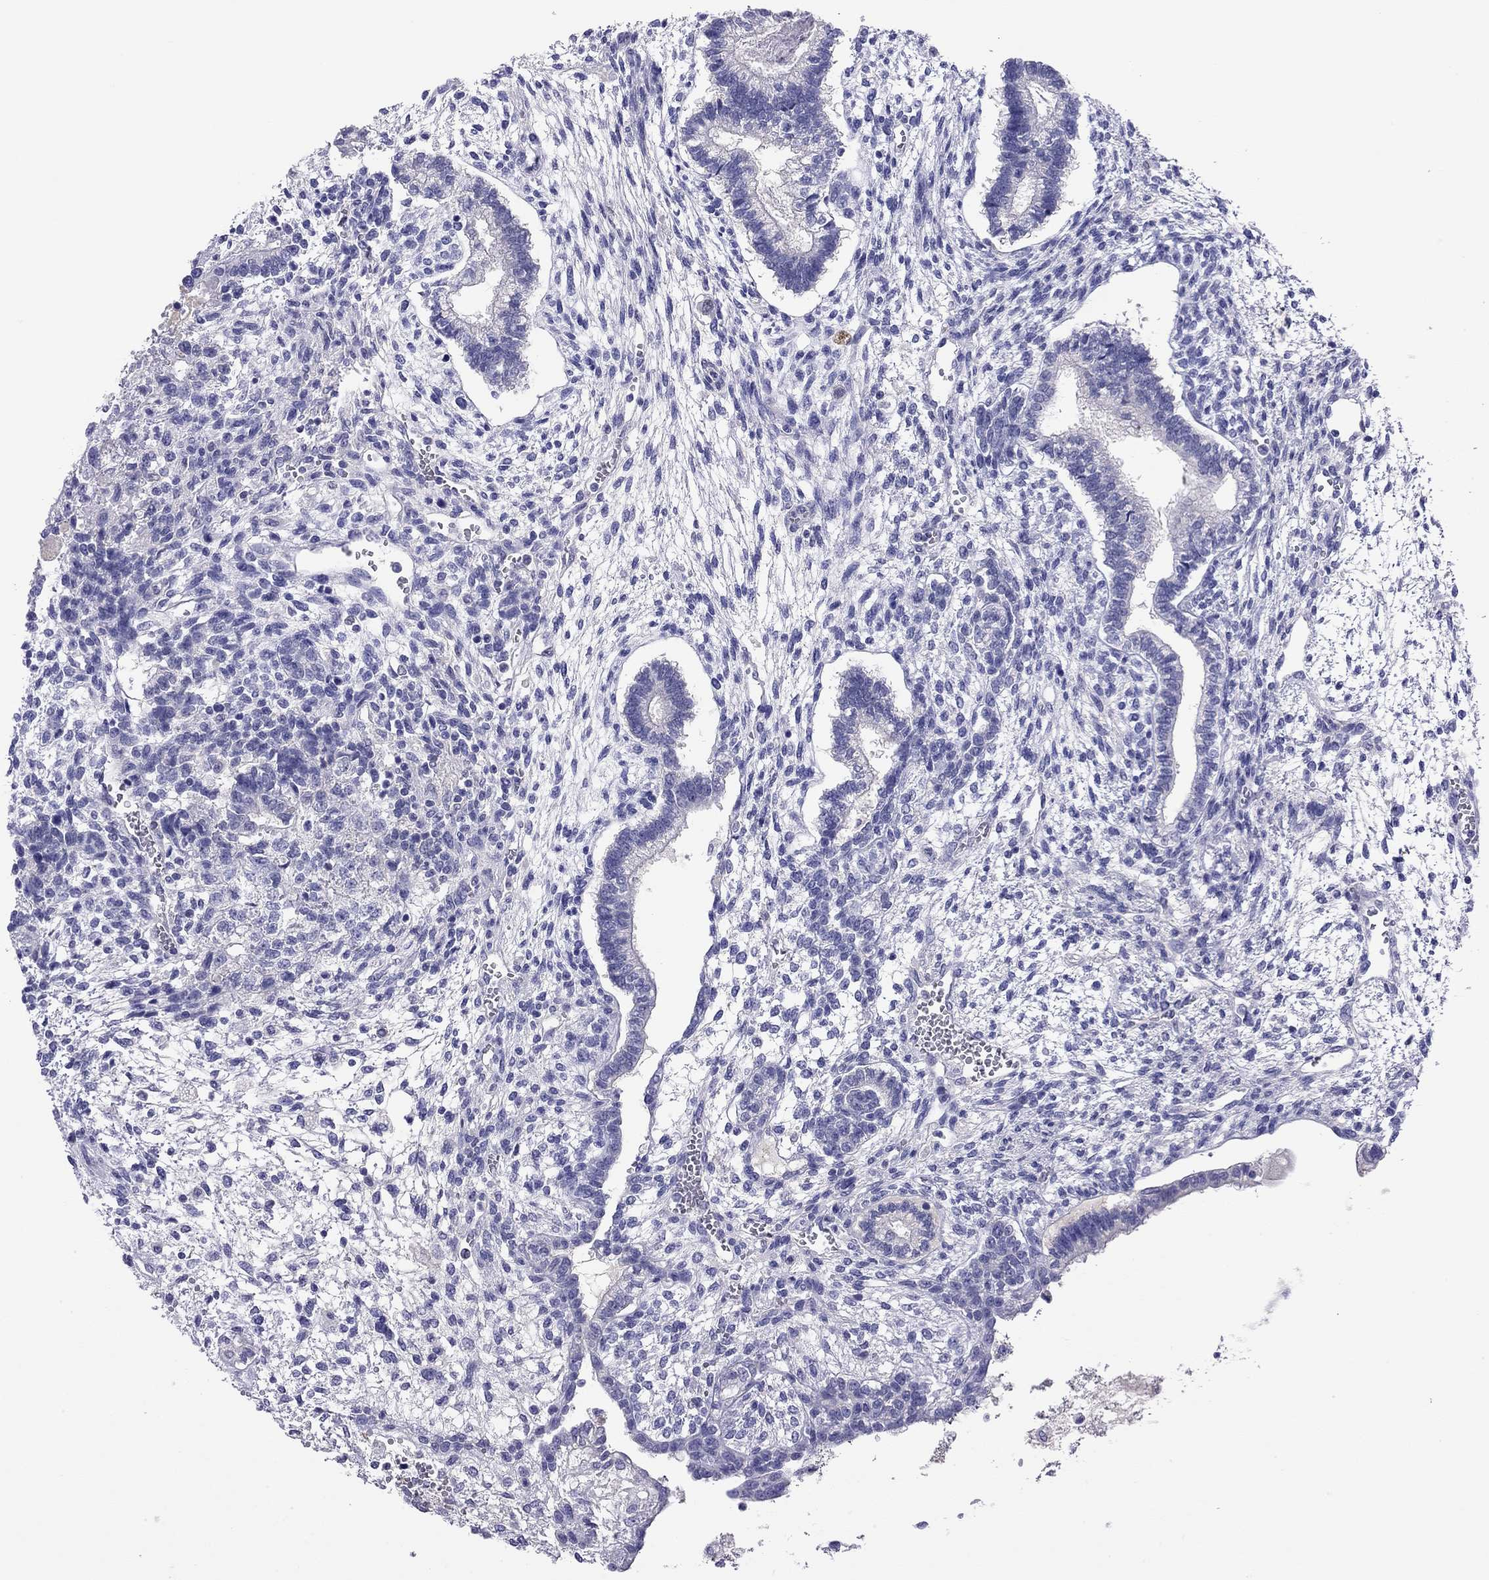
{"staining": {"intensity": "negative", "quantity": "none", "location": "none"}, "tissue": "testis cancer", "cell_type": "Tumor cells", "image_type": "cancer", "snomed": [{"axis": "morphology", "description": "Carcinoma, Embryonal, NOS"}, {"axis": "topography", "description": "Testis"}], "caption": "This micrograph is of testis embryonal carcinoma stained with IHC to label a protein in brown with the nuclei are counter-stained blue. There is no staining in tumor cells. The staining is performed using DAB (3,3'-diaminobenzidine) brown chromogen with nuclei counter-stained in using hematoxylin.", "gene": "ODF4", "patient": {"sex": "male", "age": 37}}